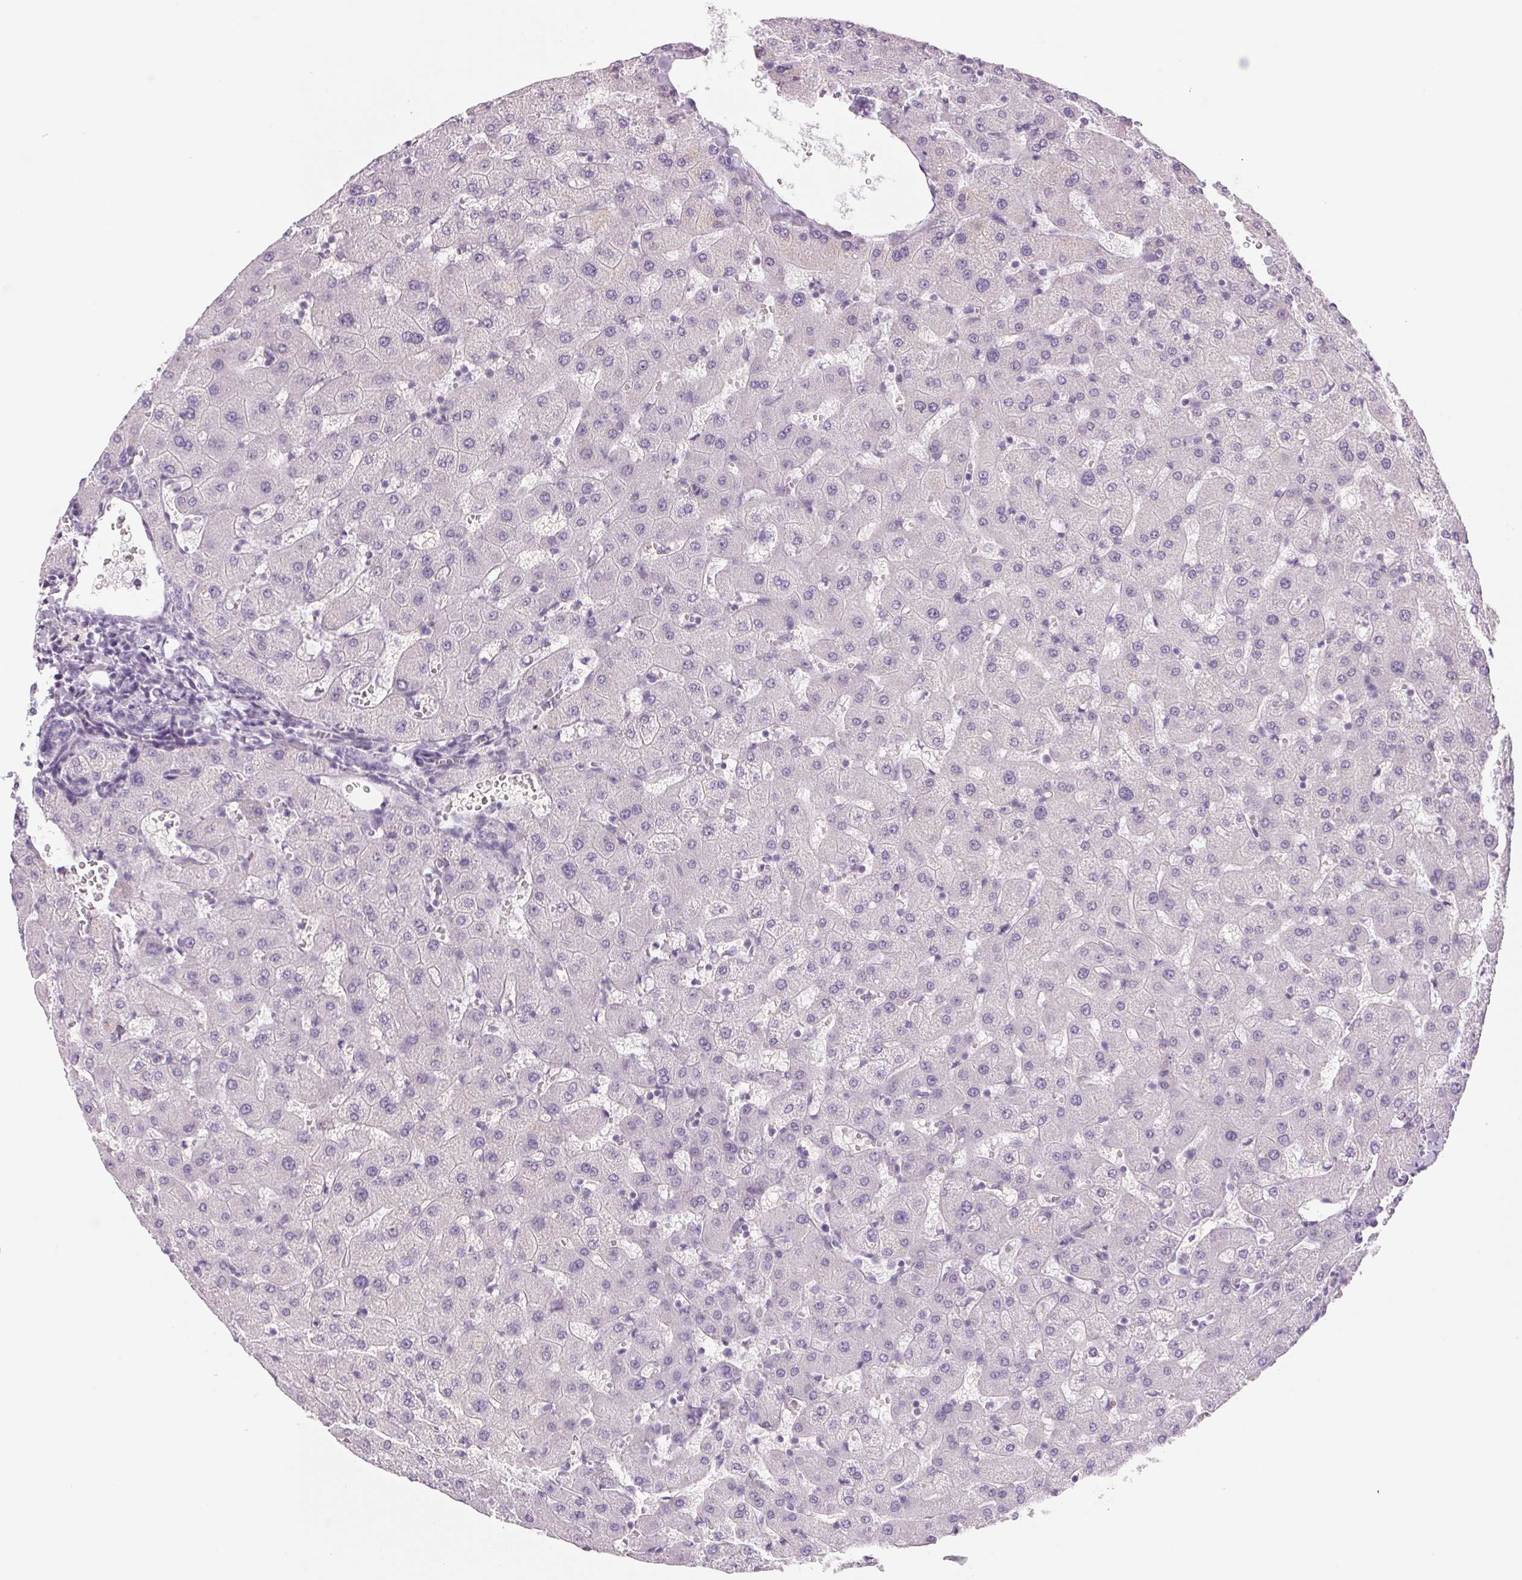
{"staining": {"intensity": "negative", "quantity": "none", "location": "none"}, "tissue": "liver", "cell_type": "Cholangiocytes", "image_type": "normal", "snomed": [{"axis": "morphology", "description": "Normal tissue, NOS"}, {"axis": "topography", "description": "Liver"}], "caption": "Liver stained for a protein using immunohistochemistry (IHC) displays no positivity cholangiocytes.", "gene": "CCDC168", "patient": {"sex": "female", "age": 63}}